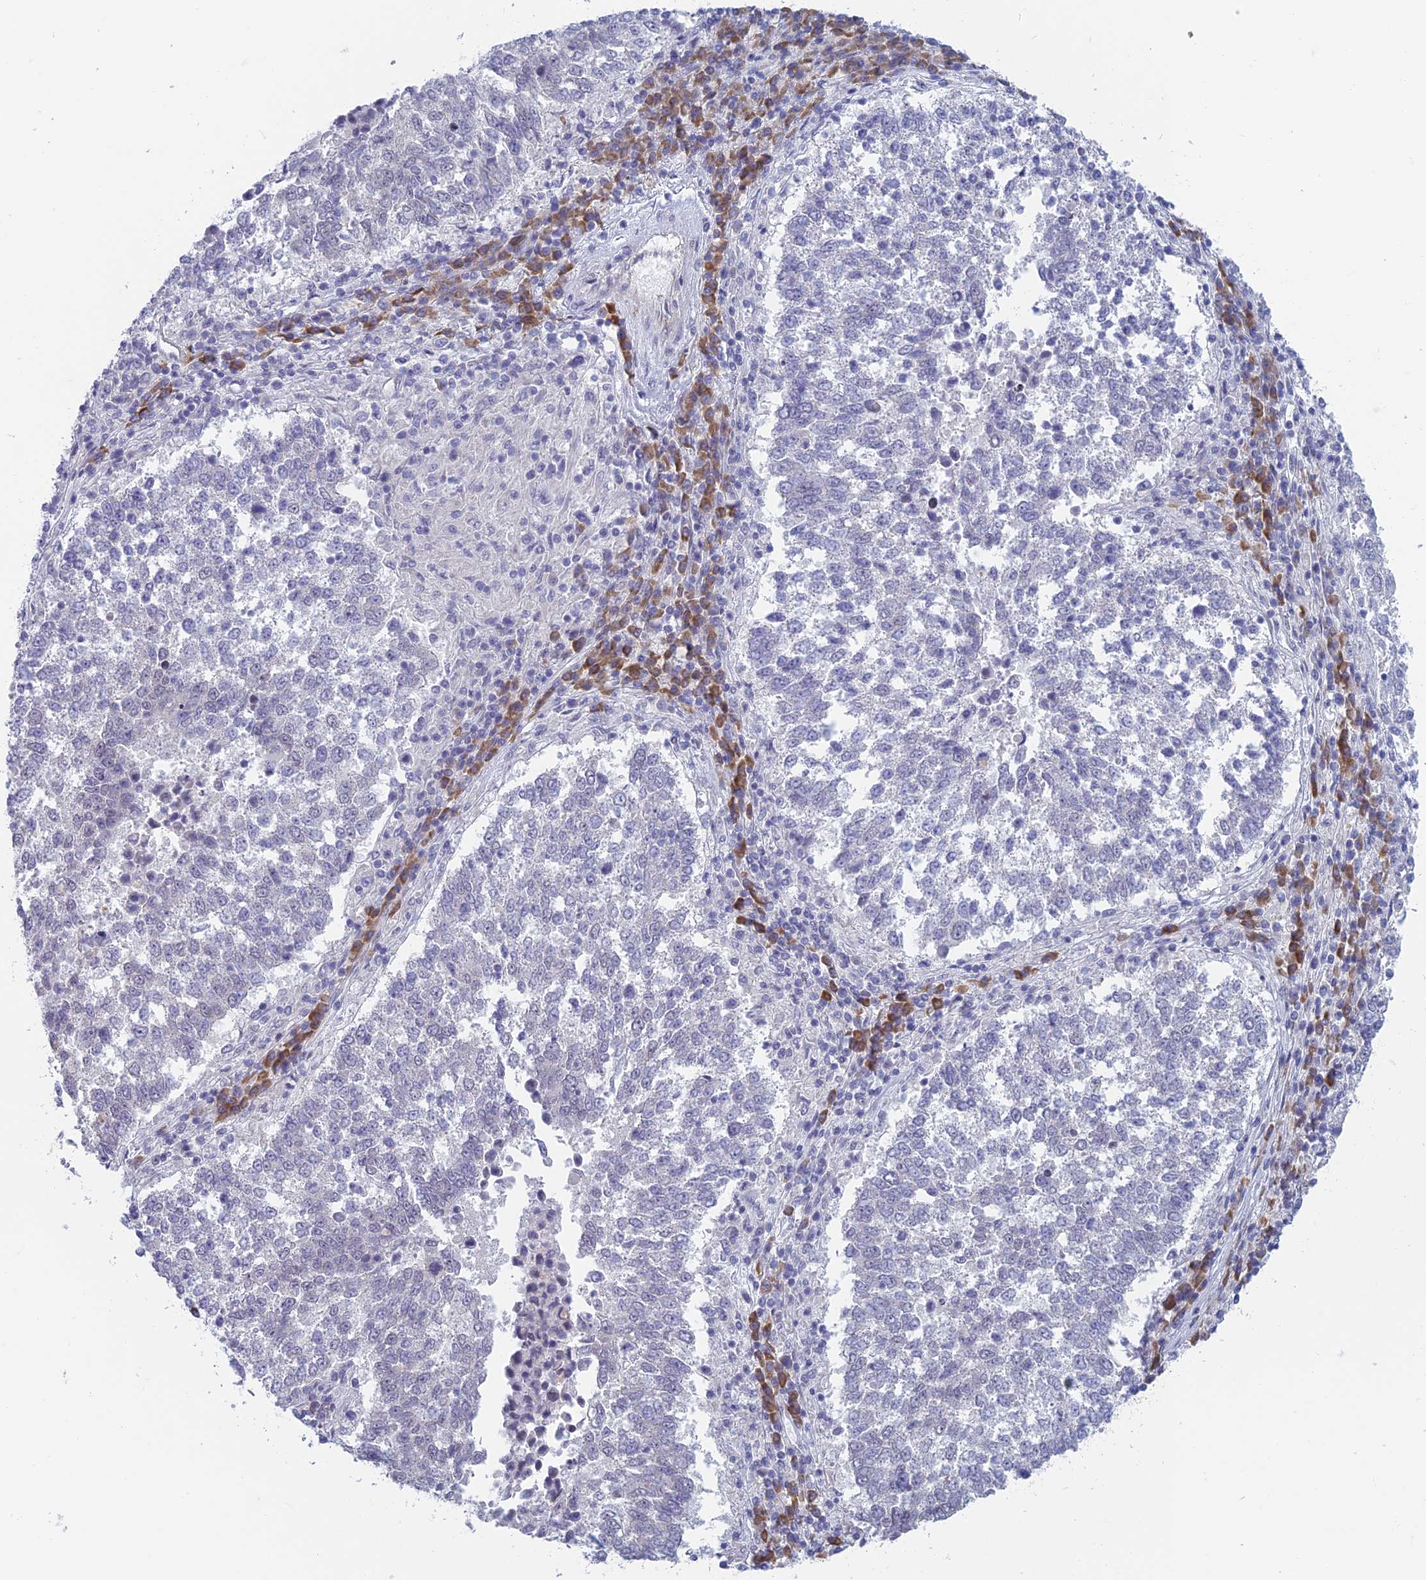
{"staining": {"intensity": "negative", "quantity": "none", "location": "none"}, "tissue": "lung cancer", "cell_type": "Tumor cells", "image_type": "cancer", "snomed": [{"axis": "morphology", "description": "Squamous cell carcinoma, NOS"}, {"axis": "topography", "description": "Lung"}], "caption": "This is an IHC histopathology image of lung cancer (squamous cell carcinoma). There is no positivity in tumor cells.", "gene": "PPP1R26", "patient": {"sex": "male", "age": 73}}